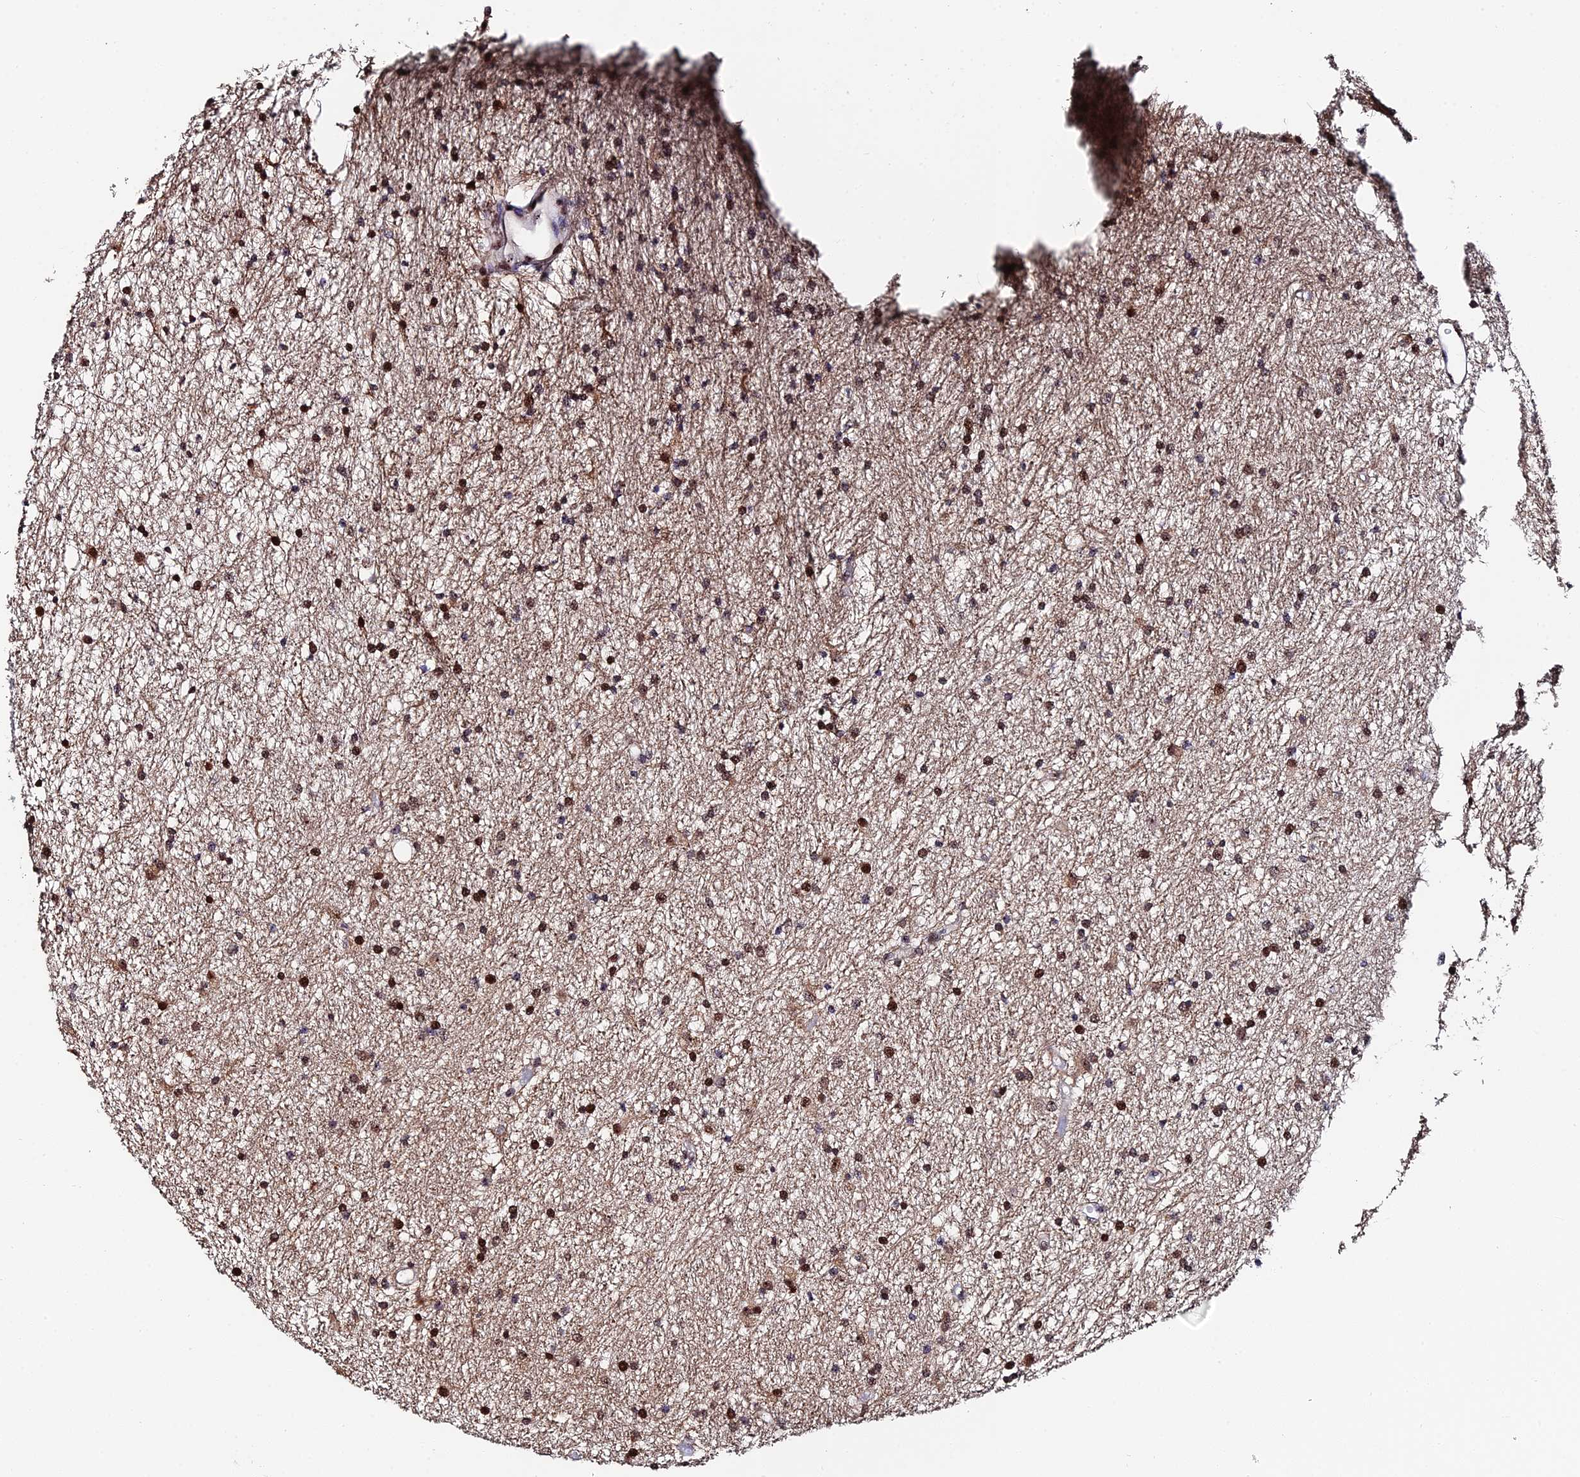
{"staining": {"intensity": "moderate", "quantity": ">75%", "location": "nuclear"}, "tissue": "glioma", "cell_type": "Tumor cells", "image_type": "cancer", "snomed": [{"axis": "morphology", "description": "Glioma, malignant, High grade"}, {"axis": "topography", "description": "Brain"}], "caption": "A photomicrograph of malignant high-grade glioma stained for a protein displays moderate nuclear brown staining in tumor cells. (DAB (3,3'-diaminobenzidine) = brown stain, brightfield microscopy at high magnification).", "gene": "TIFA", "patient": {"sex": "male", "age": 77}}